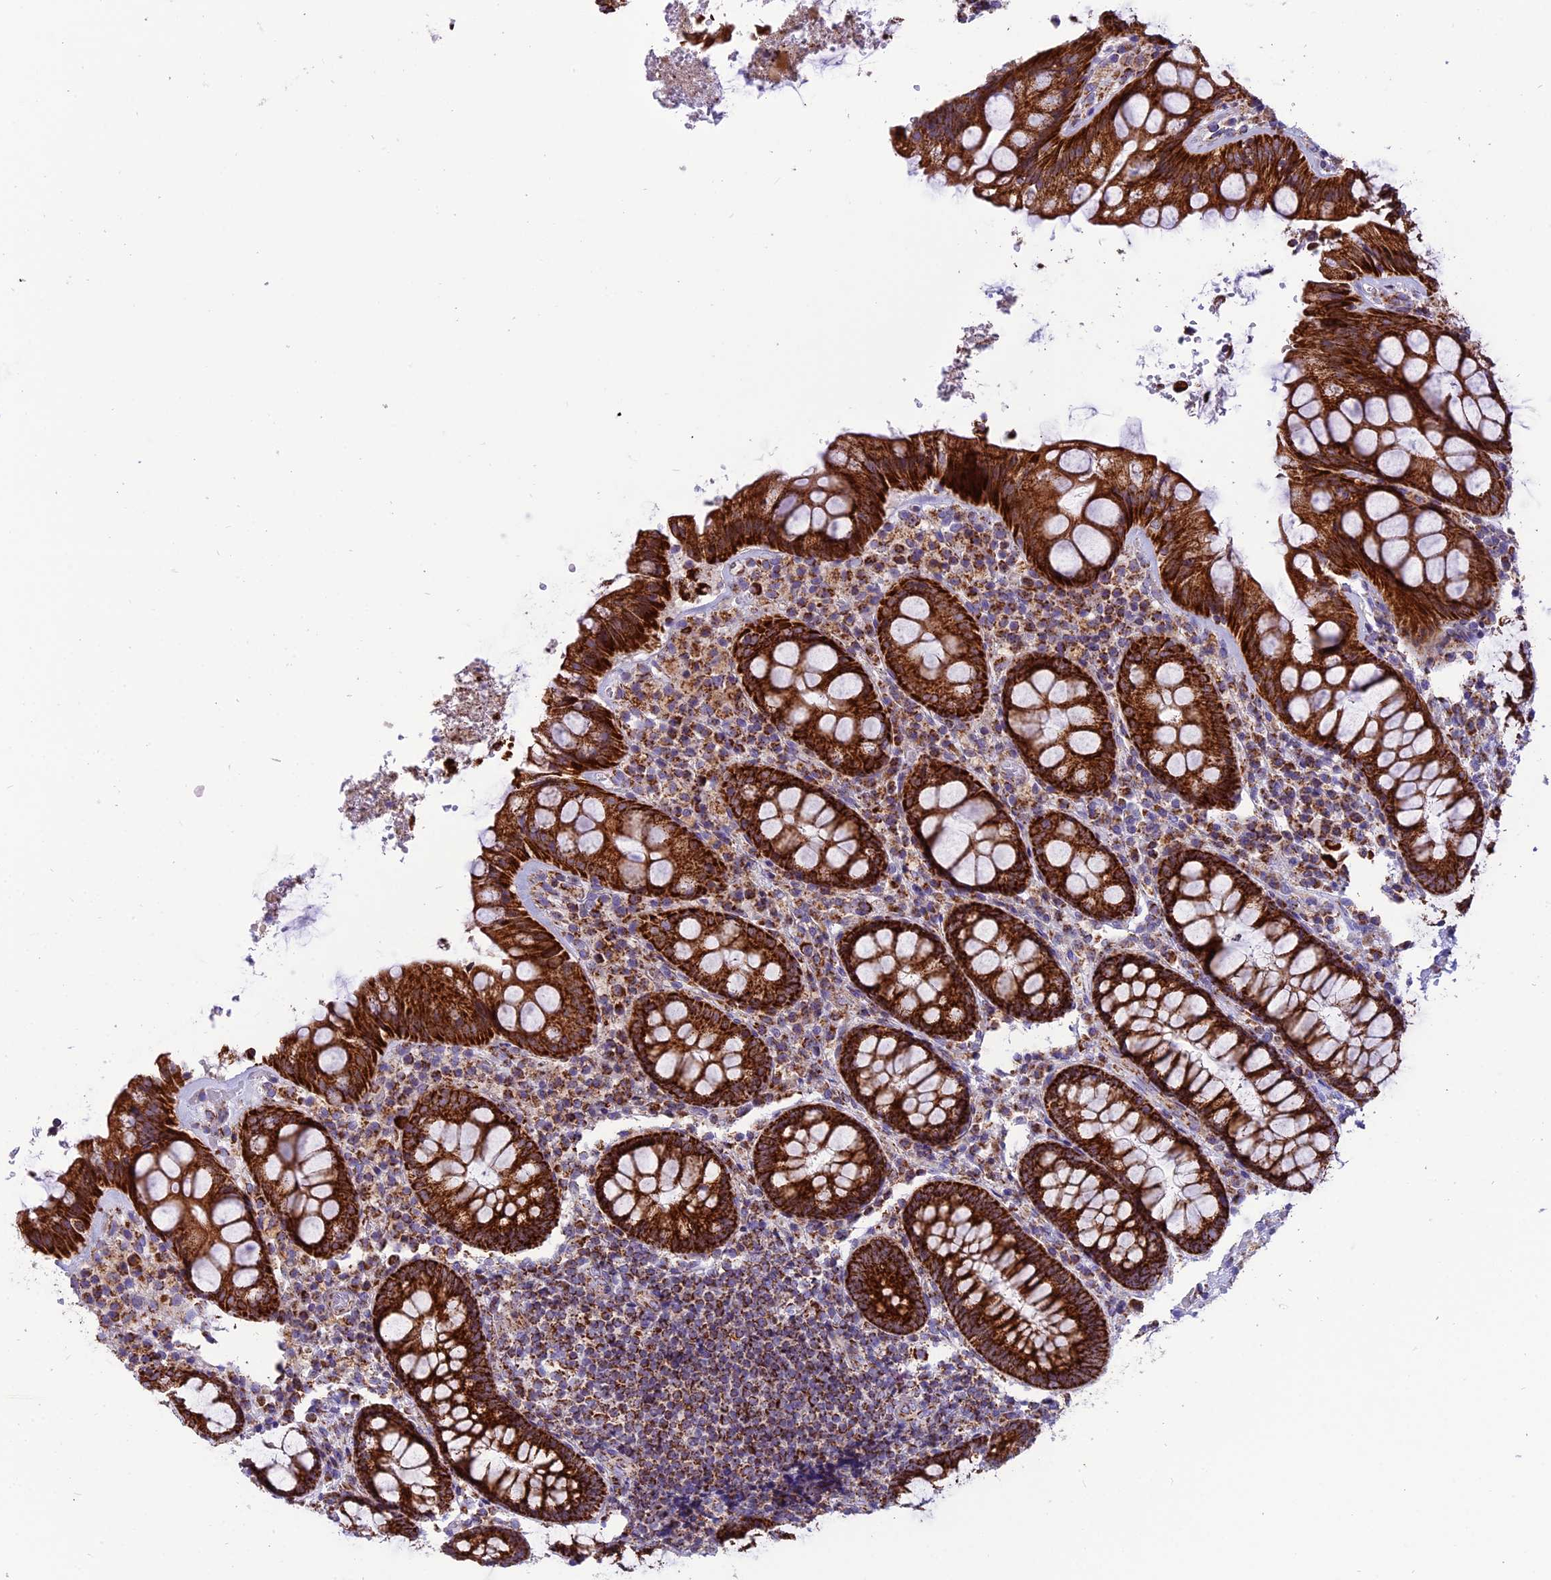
{"staining": {"intensity": "strong", "quantity": ">75%", "location": "cytoplasmic/membranous"}, "tissue": "rectum", "cell_type": "Glandular cells", "image_type": "normal", "snomed": [{"axis": "morphology", "description": "Normal tissue, NOS"}, {"axis": "topography", "description": "Rectum"}], "caption": "Protein expression analysis of unremarkable rectum shows strong cytoplasmic/membranous positivity in about >75% of glandular cells.", "gene": "MRPS34", "patient": {"sex": "male", "age": 83}}